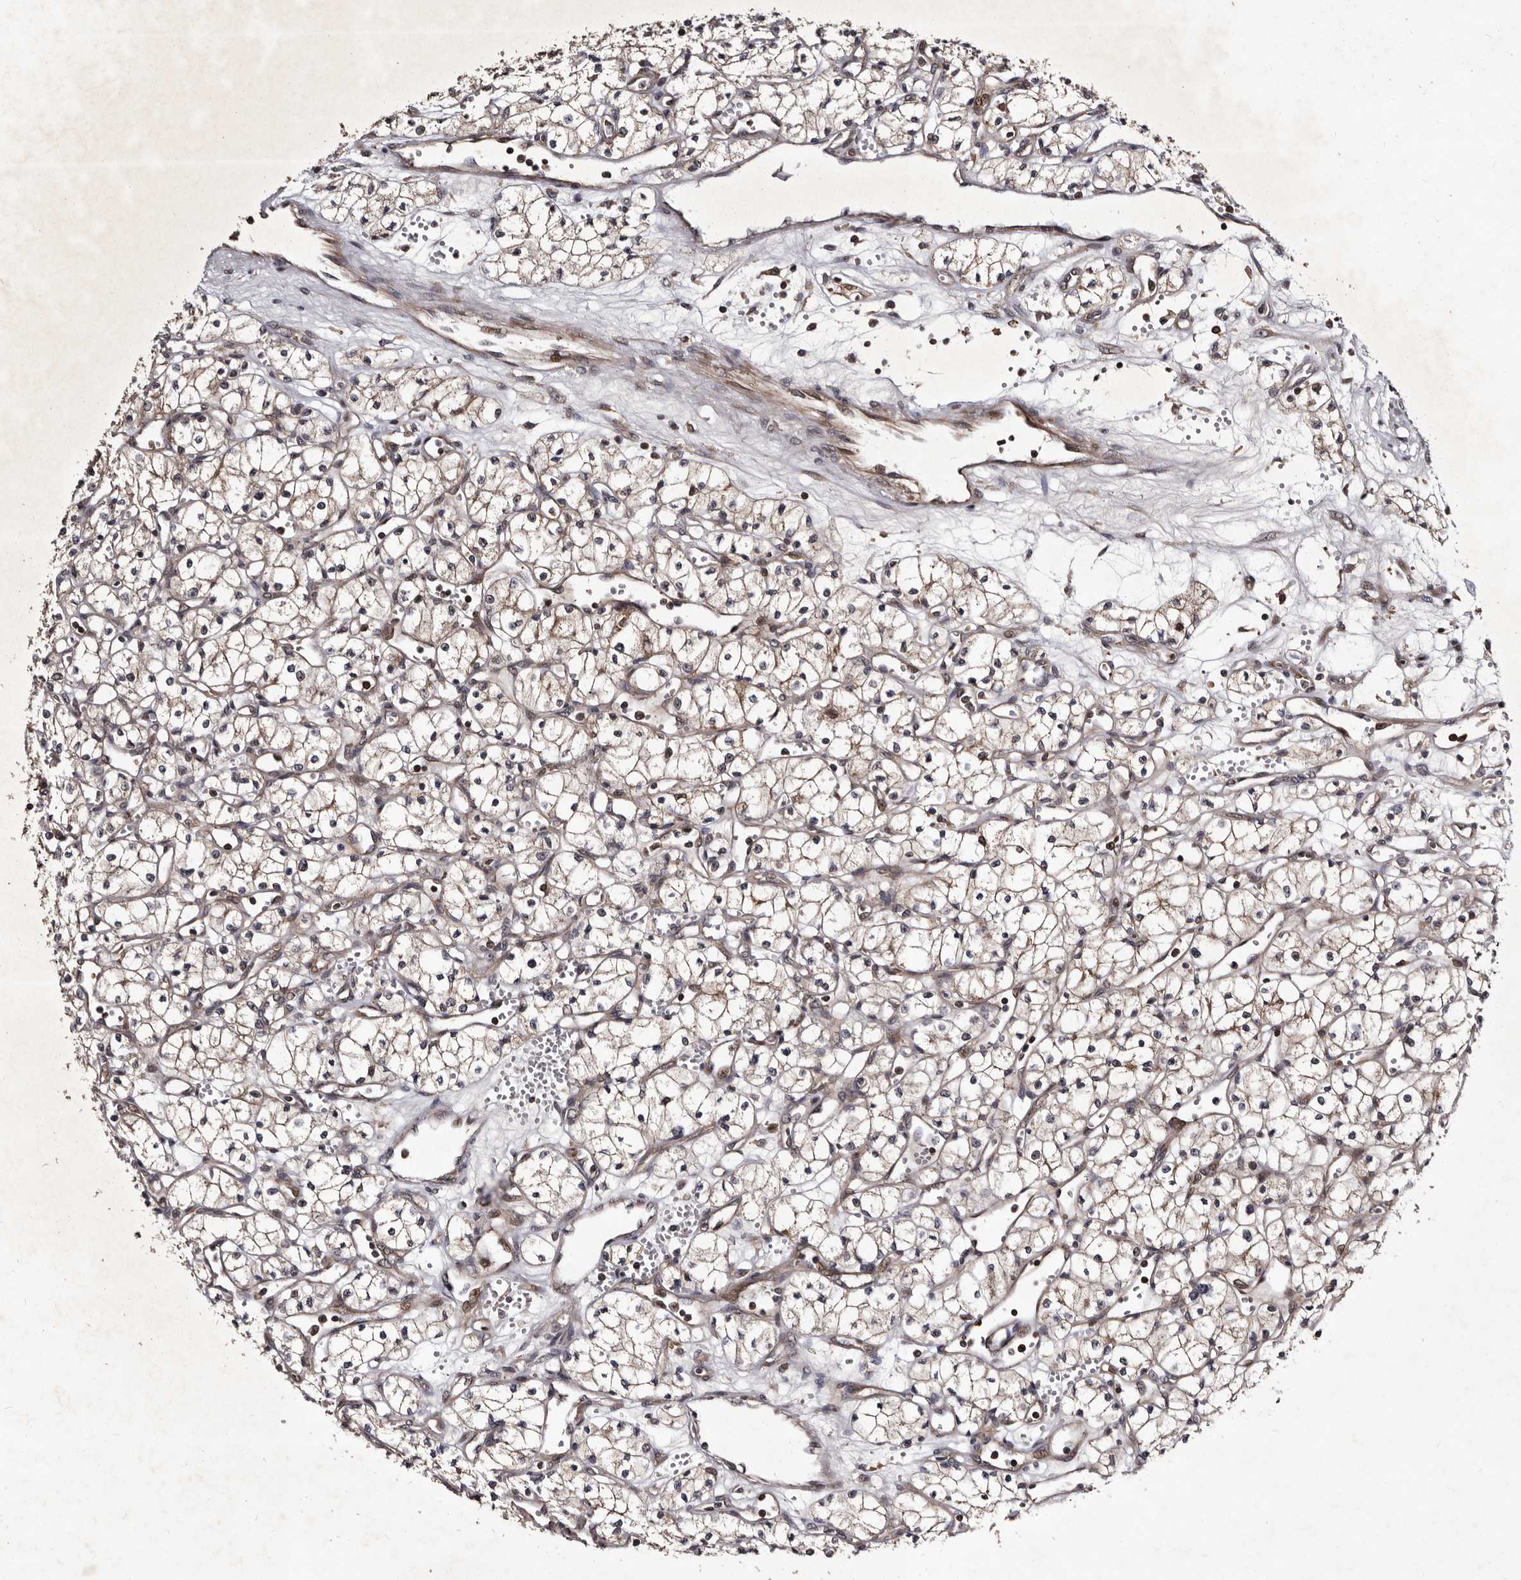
{"staining": {"intensity": "weak", "quantity": ">75%", "location": "cytoplasmic/membranous"}, "tissue": "renal cancer", "cell_type": "Tumor cells", "image_type": "cancer", "snomed": [{"axis": "morphology", "description": "Adenocarcinoma, NOS"}, {"axis": "topography", "description": "Kidney"}], "caption": "High-magnification brightfield microscopy of renal adenocarcinoma stained with DAB (brown) and counterstained with hematoxylin (blue). tumor cells exhibit weak cytoplasmic/membranous expression is present in about>75% of cells.", "gene": "MKRN3", "patient": {"sex": "male", "age": 59}}